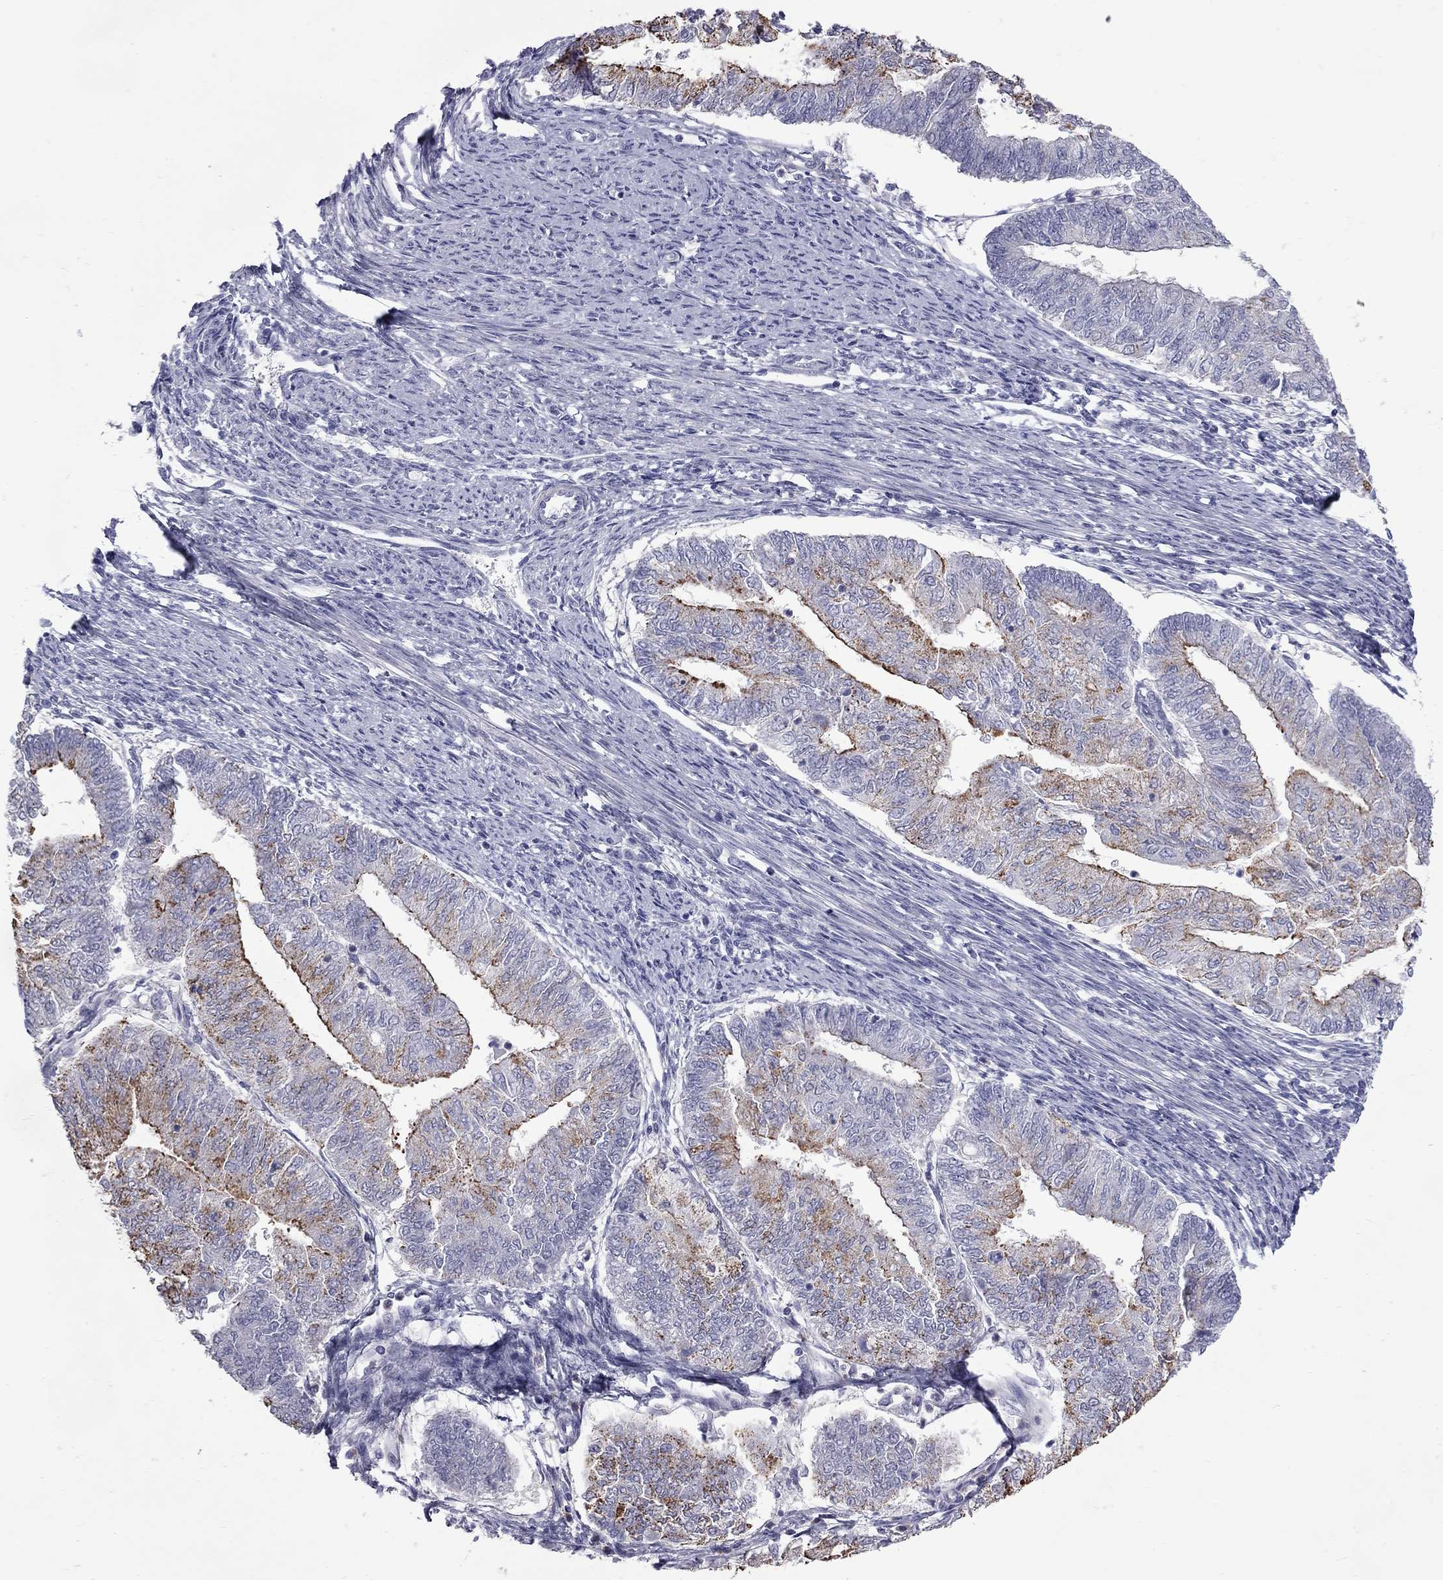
{"staining": {"intensity": "strong", "quantity": "<25%", "location": "cytoplasmic/membranous"}, "tissue": "endometrial cancer", "cell_type": "Tumor cells", "image_type": "cancer", "snomed": [{"axis": "morphology", "description": "Adenocarcinoma, NOS"}, {"axis": "topography", "description": "Endometrium"}], "caption": "A high-resolution image shows IHC staining of adenocarcinoma (endometrial), which reveals strong cytoplasmic/membranous expression in about <25% of tumor cells. The protein of interest is stained brown, and the nuclei are stained in blue (DAB (3,3'-diaminobenzidine) IHC with brightfield microscopy, high magnification).", "gene": "NRARP", "patient": {"sex": "female", "age": 59}}